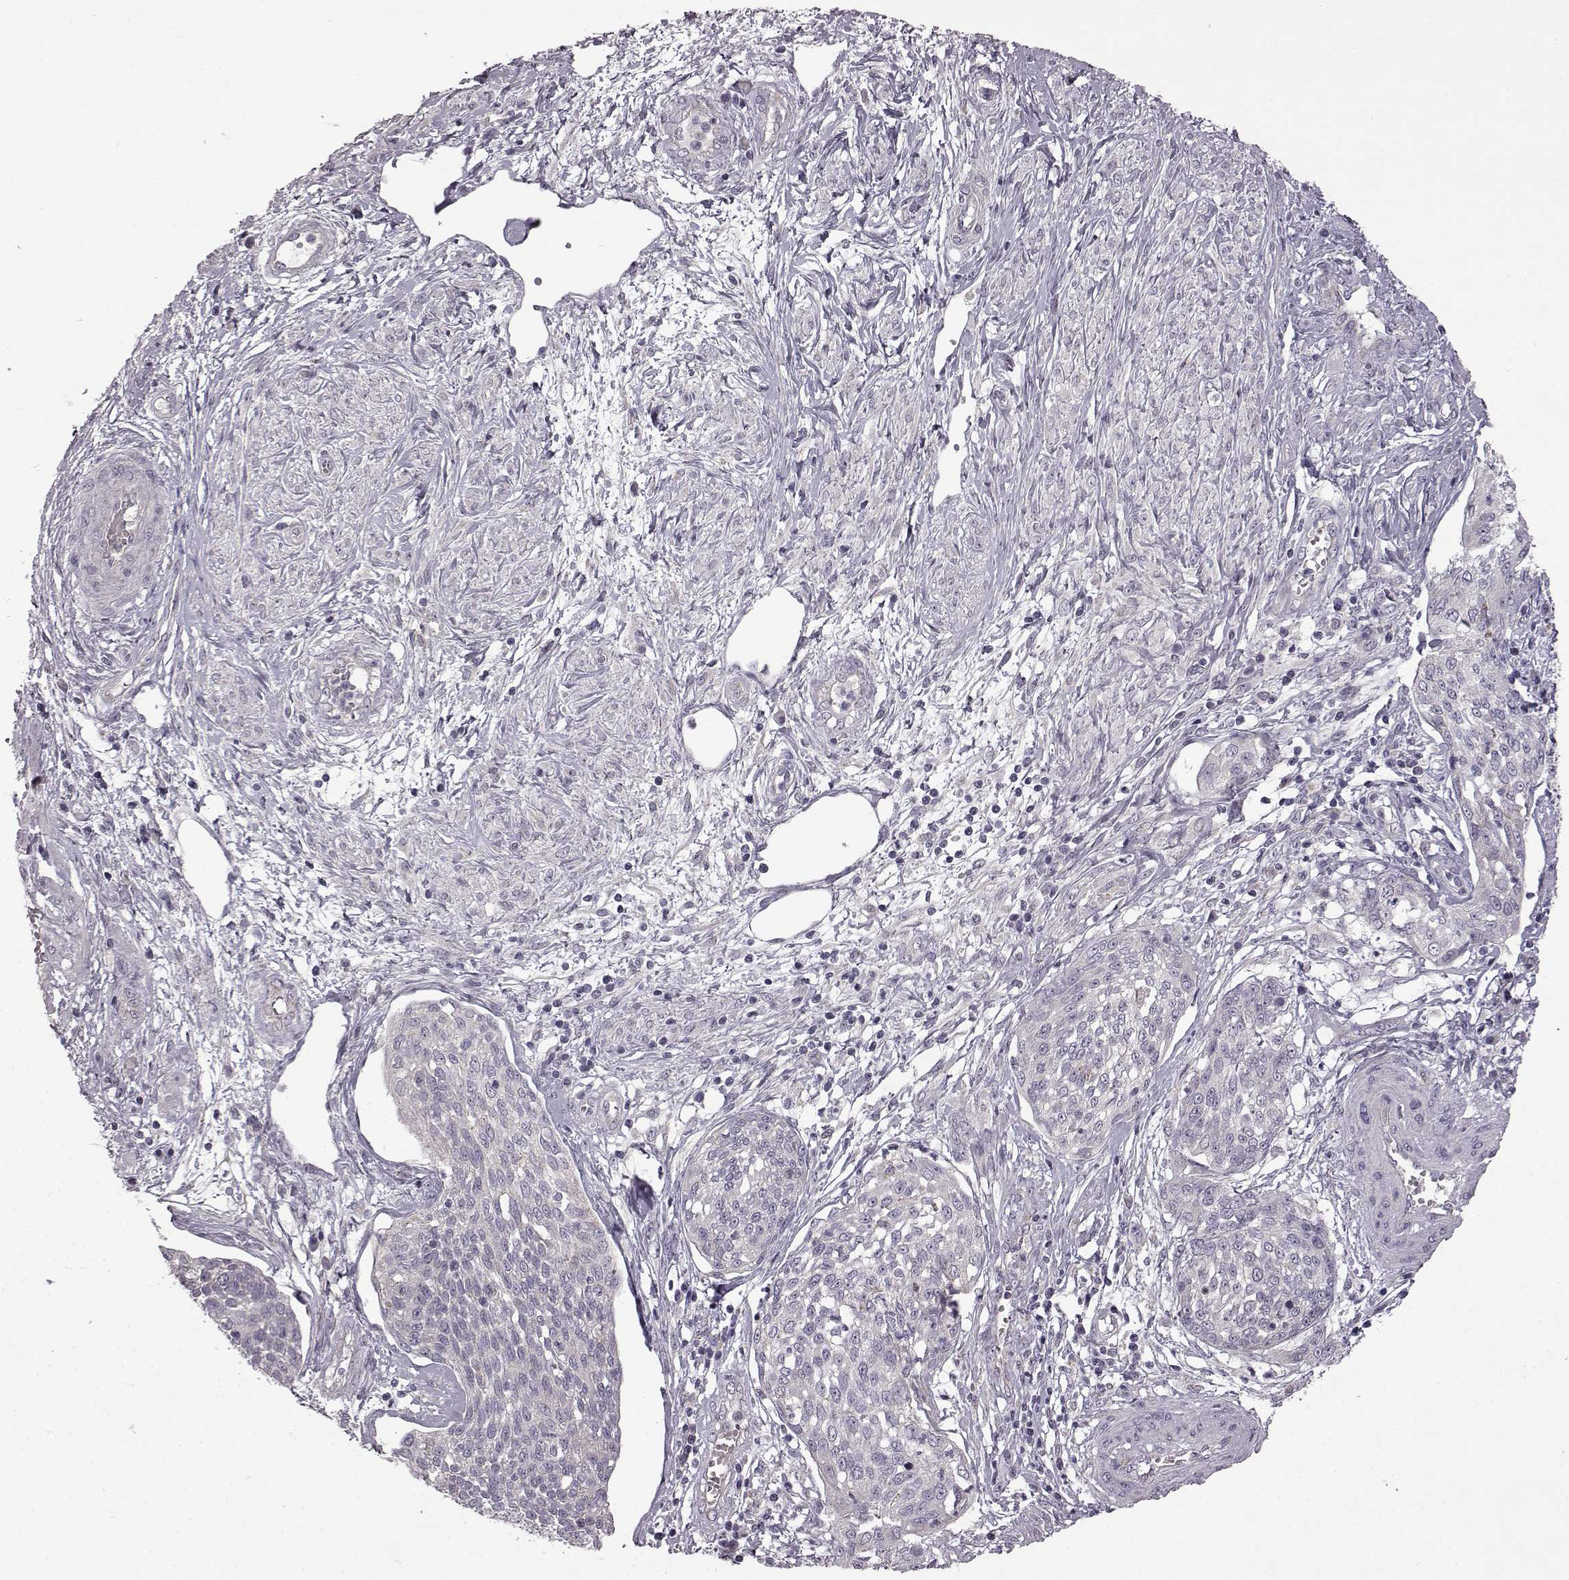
{"staining": {"intensity": "negative", "quantity": "none", "location": "none"}, "tissue": "cervical cancer", "cell_type": "Tumor cells", "image_type": "cancer", "snomed": [{"axis": "morphology", "description": "Squamous cell carcinoma, NOS"}, {"axis": "topography", "description": "Cervix"}], "caption": "Human cervical squamous cell carcinoma stained for a protein using immunohistochemistry demonstrates no expression in tumor cells.", "gene": "B3GNT6", "patient": {"sex": "female", "age": 34}}